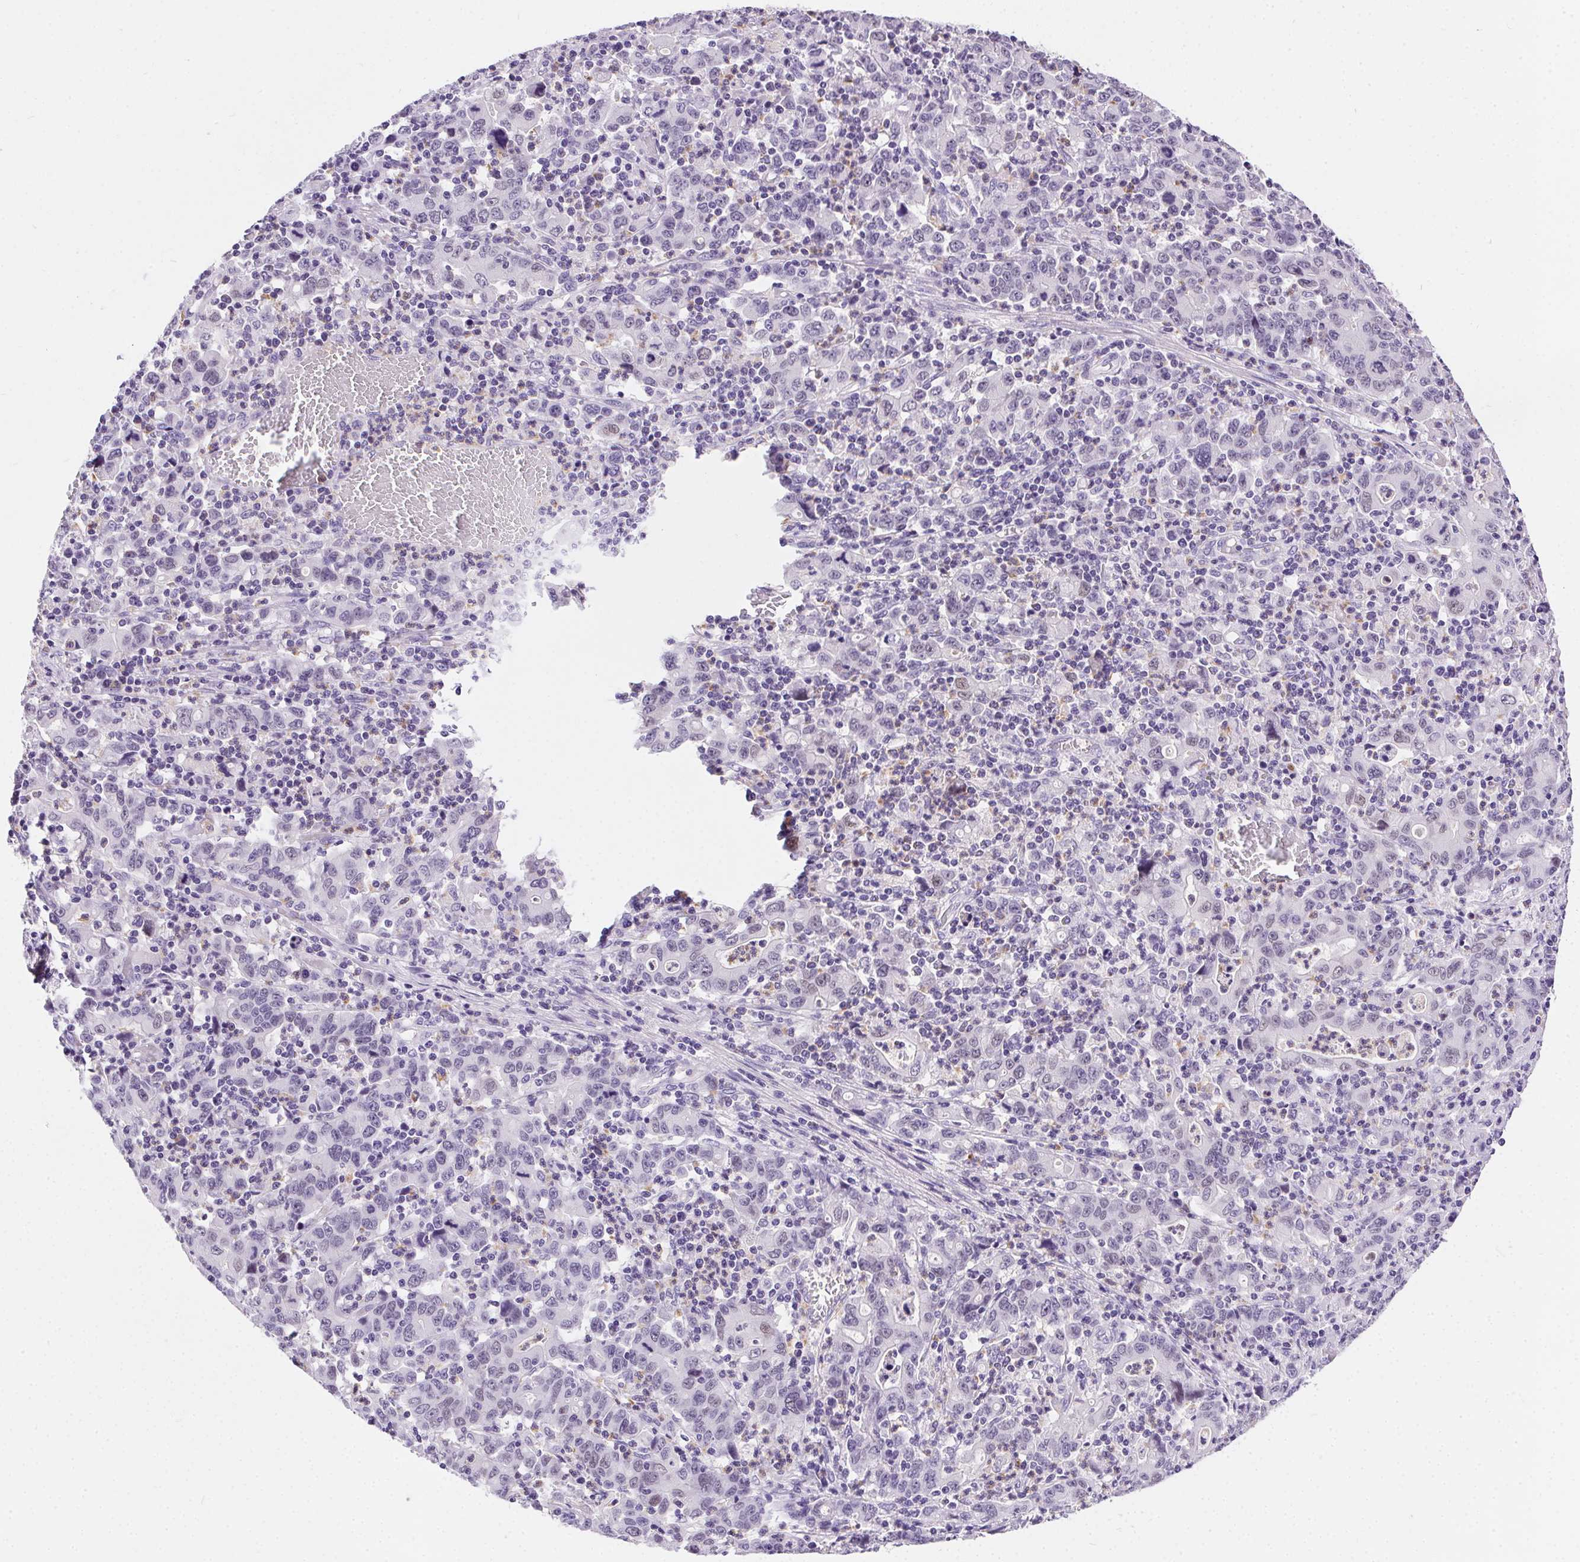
{"staining": {"intensity": "negative", "quantity": "none", "location": "none"}, "tissue": "stomach cancer", "cell_type": "Tumor cells", "image_type": "cancer", "snomed": [{"axis": "morphology", "description": "Adenocarcinoma, NOS"}, {"axis": "topography", "description": "Stomach, upper"}], "caption": "The IHC image has no significant positivity in tumor cells of adenocarcinoma (stomach) tissue.", "gene": "SSTR4", "patient": {"sex": "male", "age": 69}}